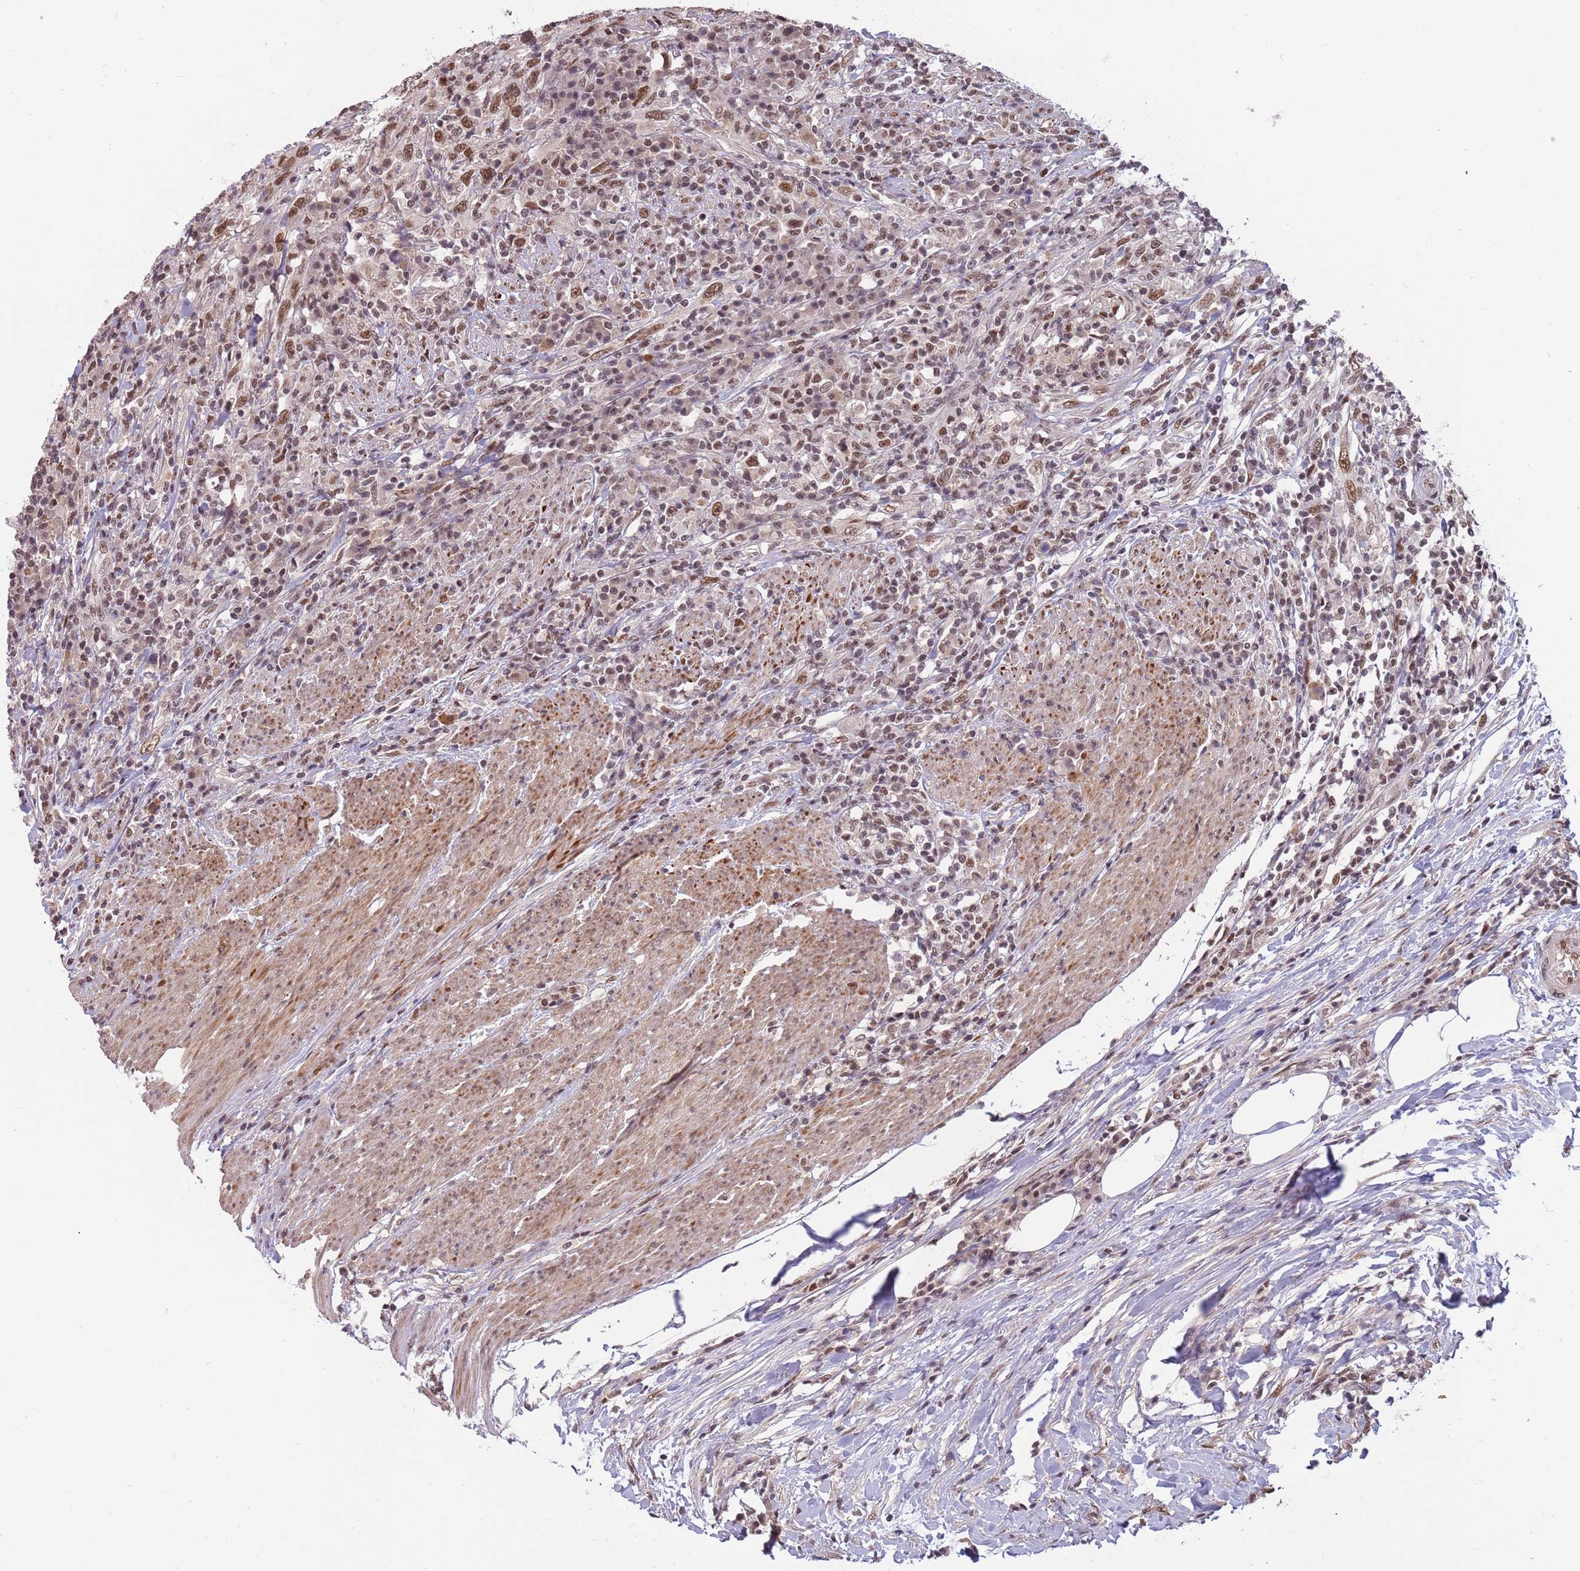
{"staining": {"intensity": "moderate", "quantity": ">75%", "location": "nuclear"}, "tissue": "urothelial cancer", "cell_type": "Tumor cells", "image_type": "cancer", "snomed": [{"axis": "morphology", "description": "Urothelial carcinoma, High grade"}, {"axis": "topography", "description": "Urinary bladder"}], "caption": "Urothelial cancer stained with a brown dye shows moderate nuclear positive staining in approximately >75% of tumor cells.", "gene": "ZBTB7A", "patient": {"sex": "male", "age": 61}}